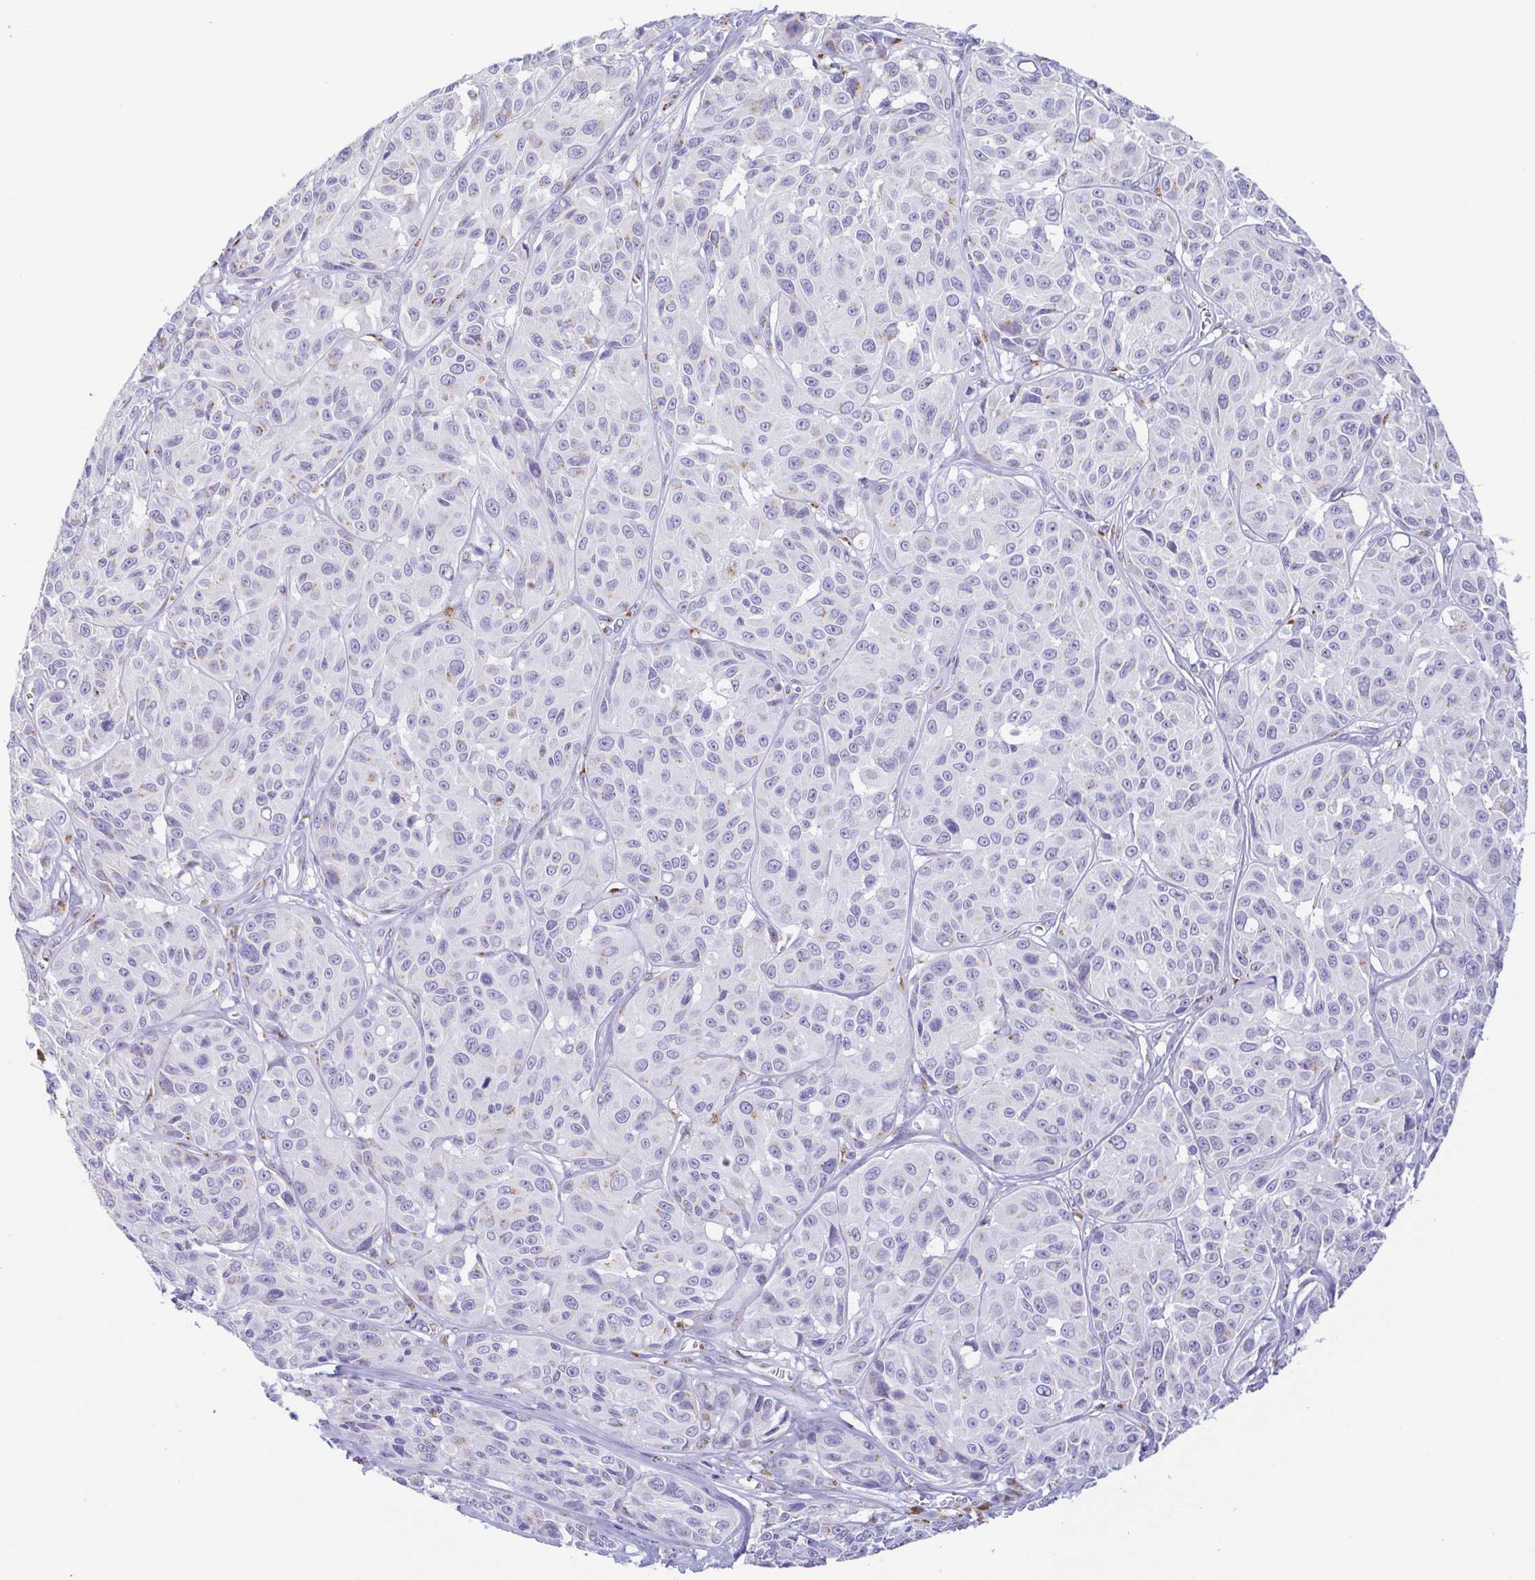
{"staining": {"intensity": "negative", "quantity": "none", "location": "none"}, "tissue": "melanoma", "cell_type": "Tumor cells", "image_type": "cancer", "snomed": [{"axis": "morphology", "description": "Malignant melanoma, NOS"}, {"axis": "topography", "description": "Skin"}], "caption": "Tumor cells show no significant protein positivity in malignant melanoma.", "gene": "SULT1B1", "patient": {"sex": "male", "age": 91}}